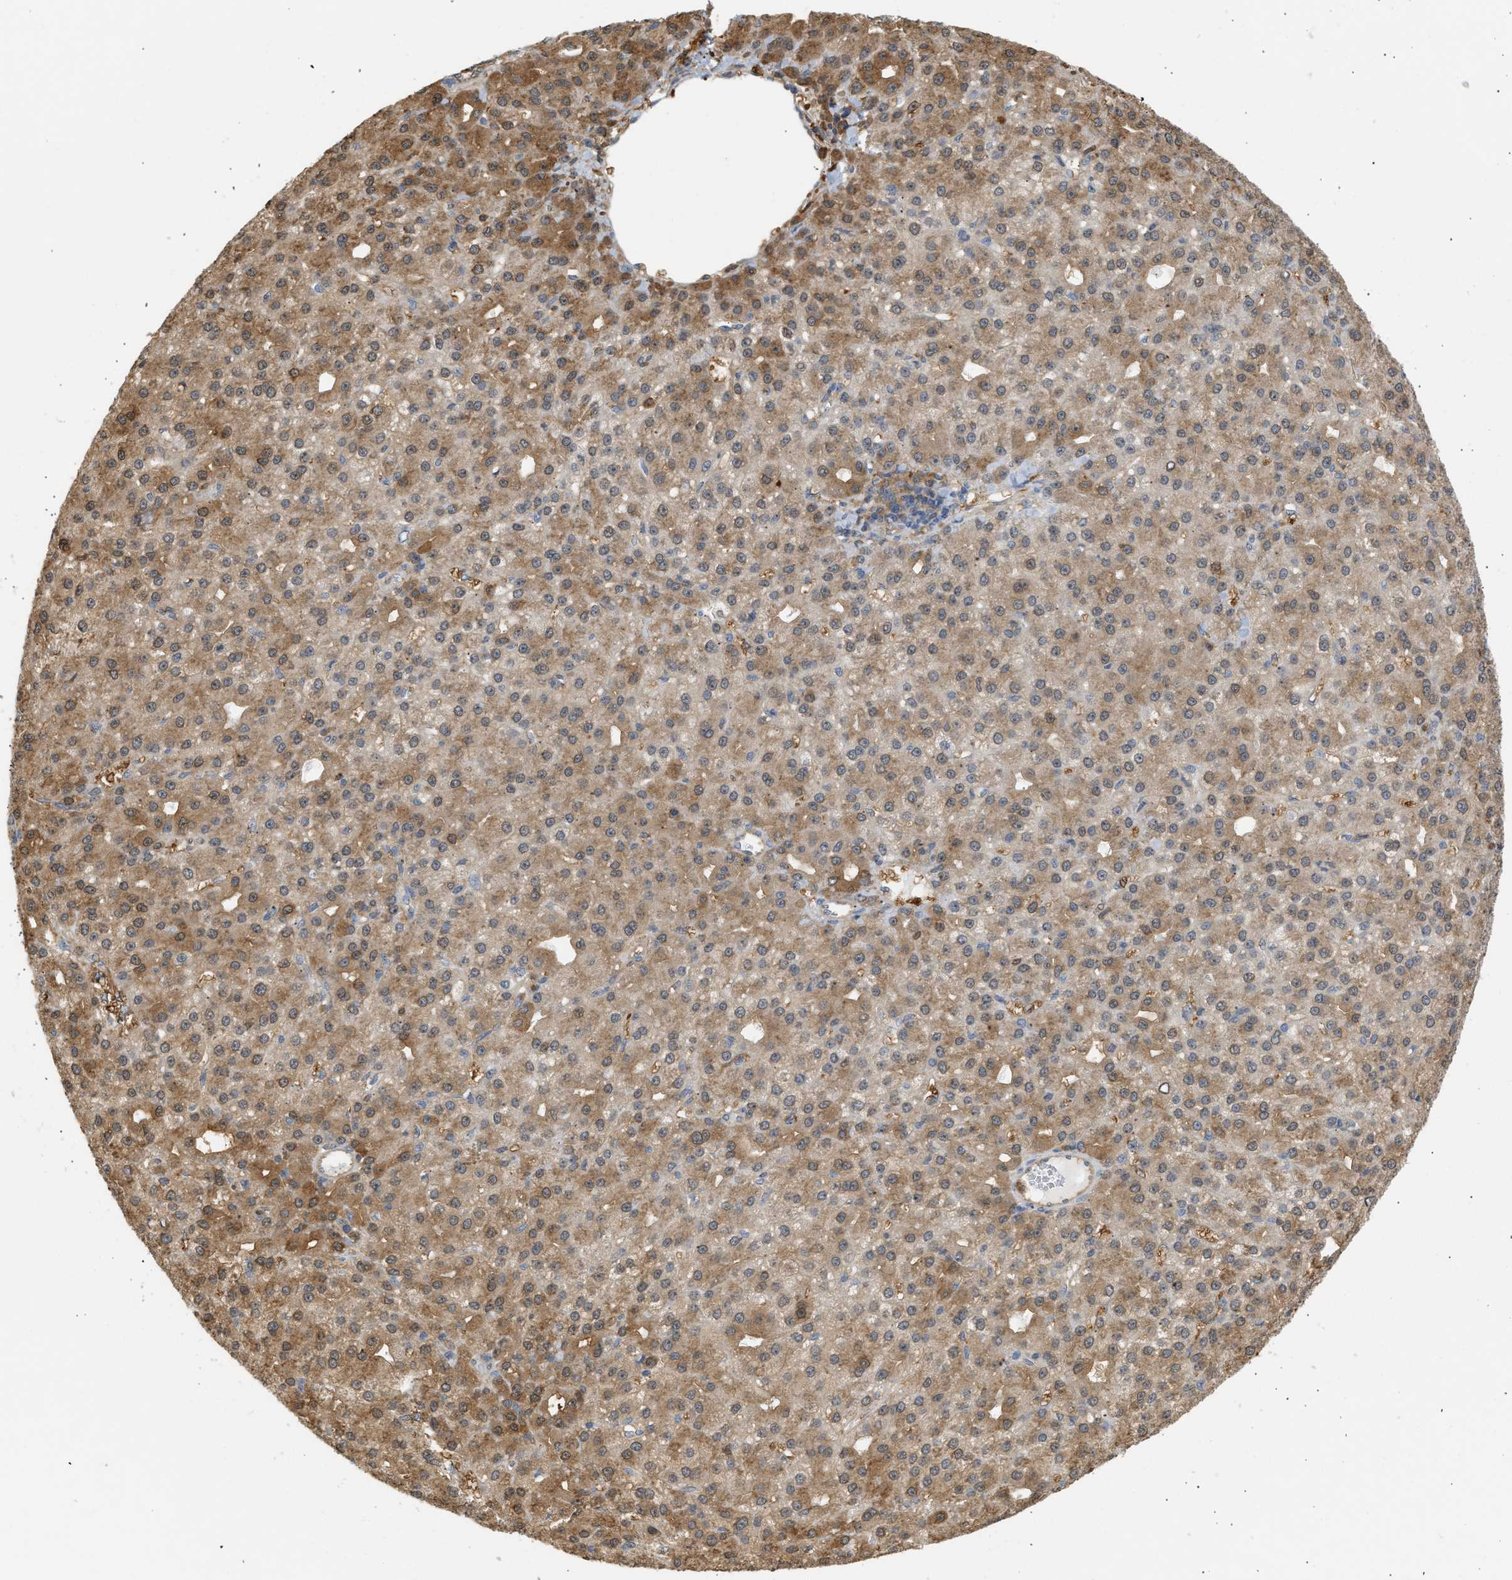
{"staining": {"intensity": "moderate", "quantity": ">75%", "location": "cytoplasmic/membranous"}, "tissue": "liver cancer", "cell_type": "Tumor cells", "image_type": "cancer", "snomed": [{"axis": "morphology", "description": "Carcinoma, Hepatocellular, NOS"}, {"axis": "topography", "description": "Liver"}], "caption": "Liver cancer tissue demonstrates moderate cytoplasmic/membranous positivity in approximately >75% of tumor cells, visualized by immunohistochemistry. Nuclei are stained in blue.", "gene": "ENO1", "patient": {"sex": "male", "age": 67}}